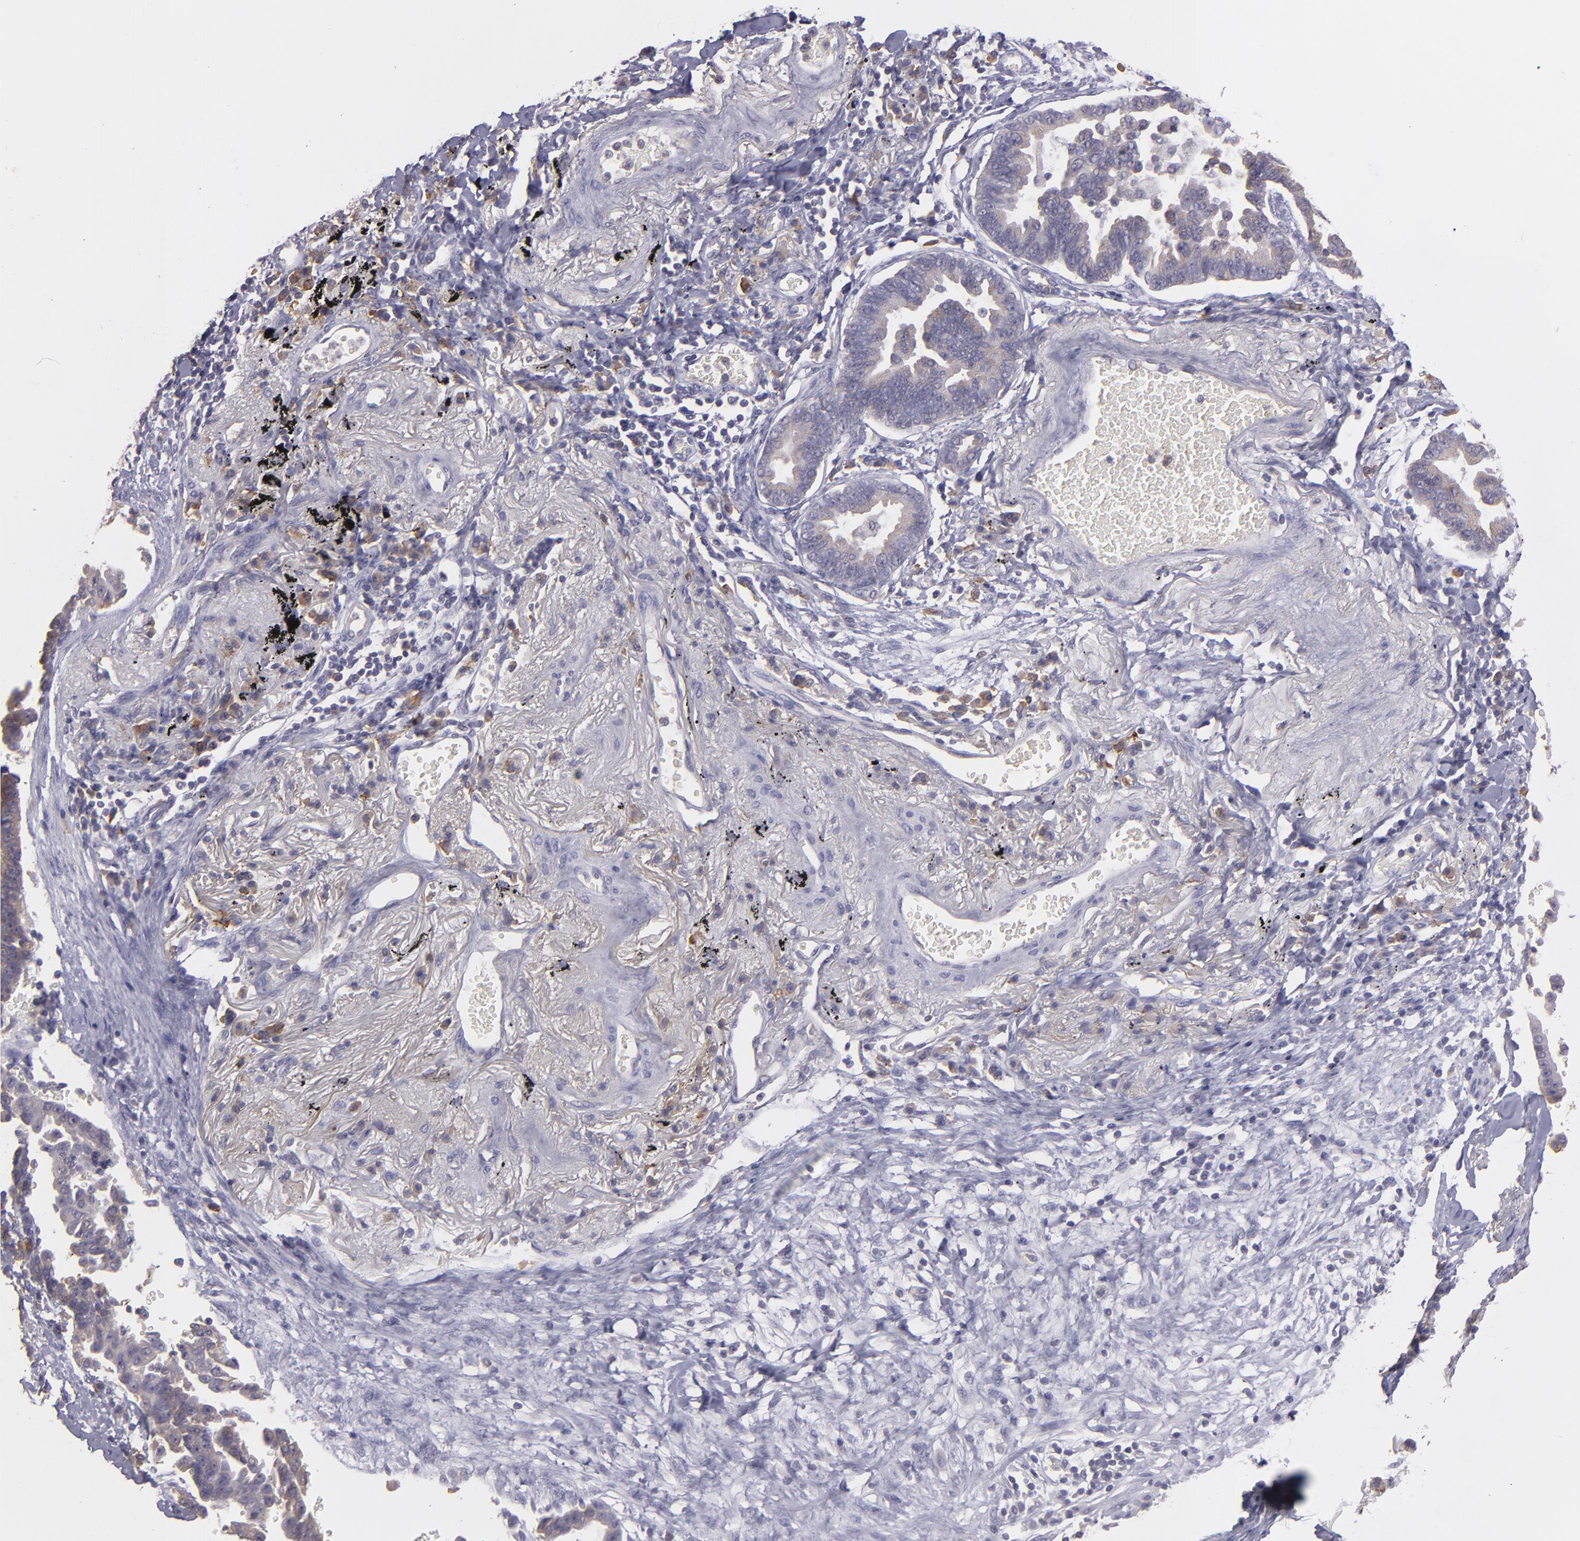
{"staining": {"intensity": "moderate", "quantity": ">75%", "location": "cytoplasmic/membranous"}, "tissue": "lung cancer", "cell_type": "Tumor cells", "image_type": "cancer", "snomed": [{"axis": "morphology", "description": "Adenocarcinoma, NOS"}, {"axis": "topography", "description": "Lung"}], "caption": "Protein staining of lung cancer (adenocarcinoma) tissue exhibits moderate cytoplasmic/membranous positivity in about >75% of tumor cells. (Brightfield microscopy of DAB IHC at high magnification).", "gene": "ECE1", "patient": {"sex": "female", "age": 64}}